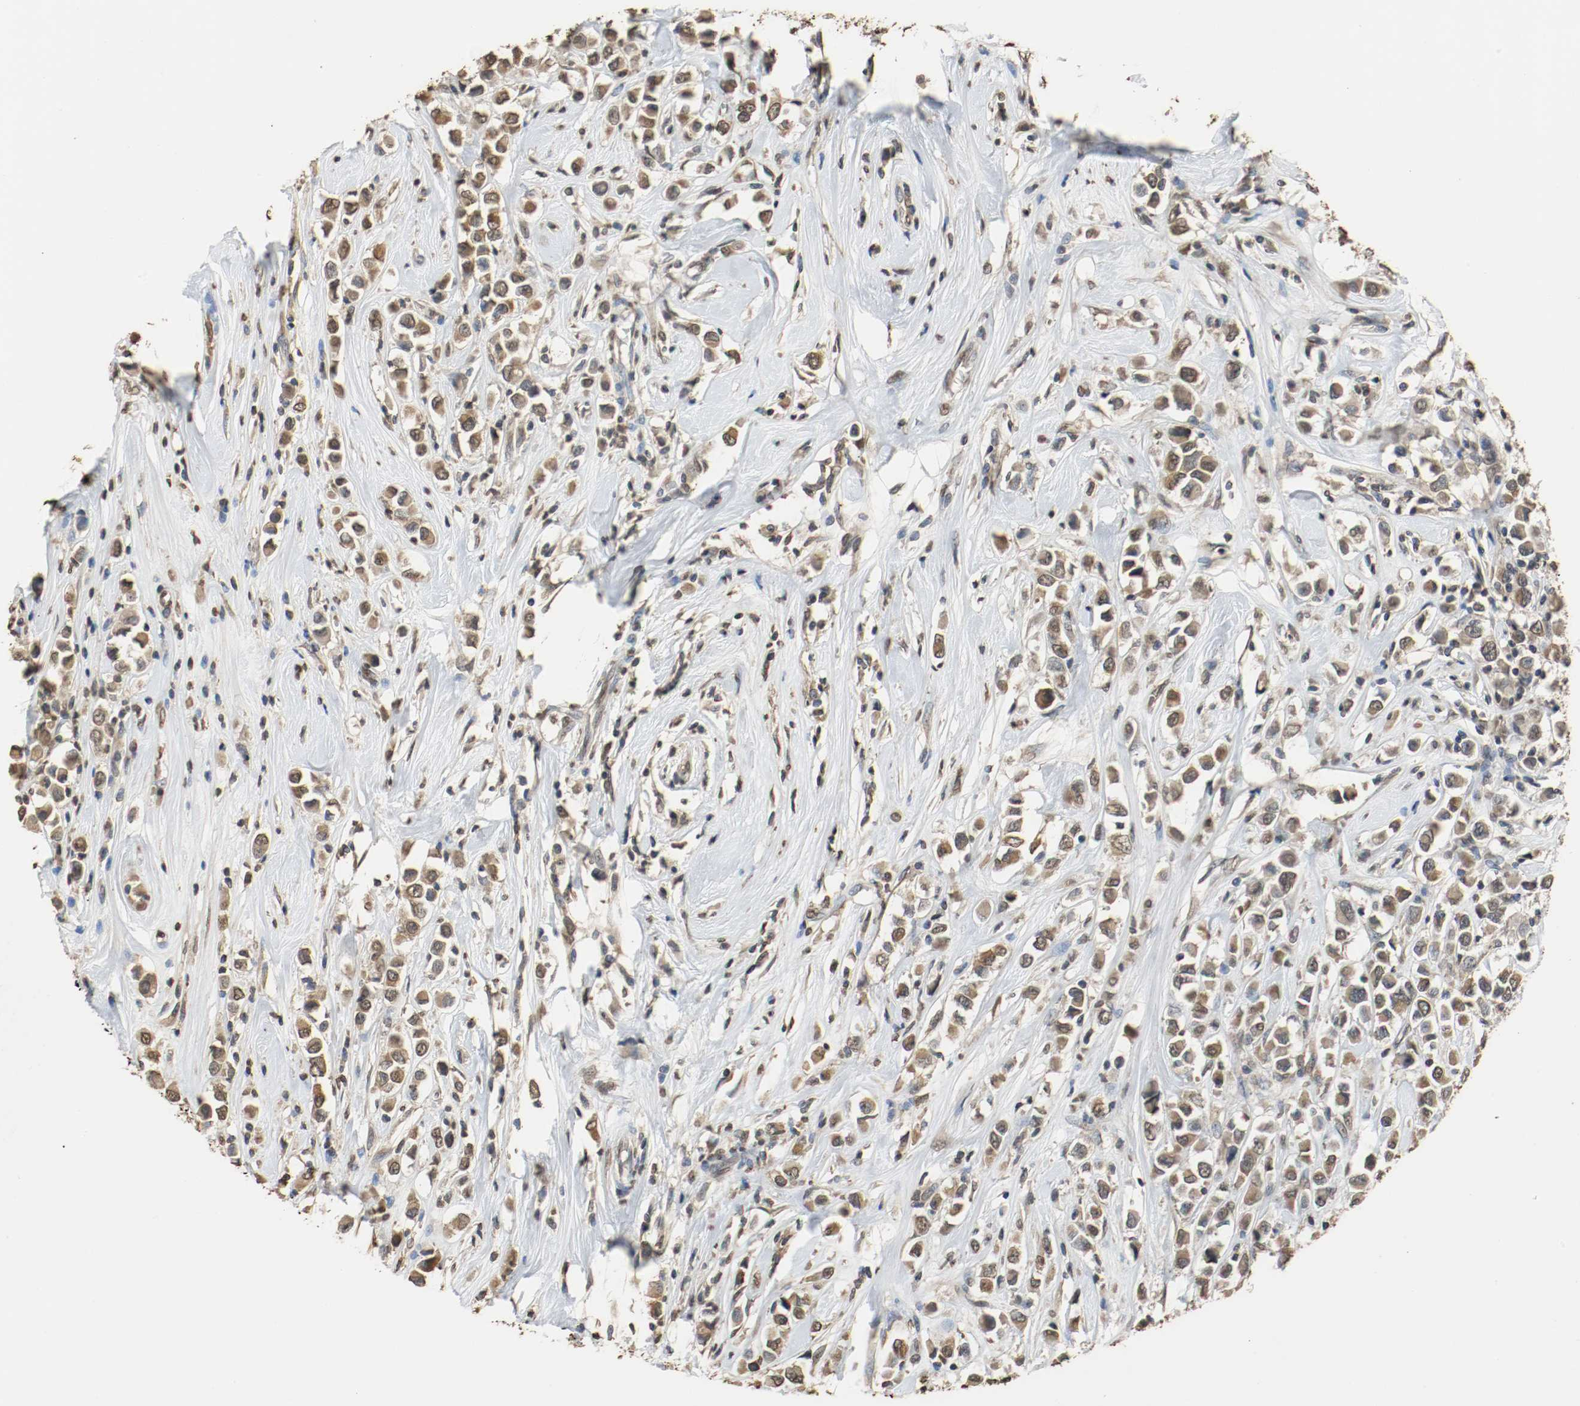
{"staining": {"intensity": "moderate", "quantity": ">75%", "location": "cytoplasmic/membranous"}, "tissue": "breast cancer", "cell_type": "Tumor cells", "image_type": "cancer", "snomed": [{"axis": "morphology", "description": "Duct carcinoma"}, {"axis": "topography", "description": "Breast"}], "caption": "Protein staining exhibits moderate cytoplasmic/membranous positivity in approximately >75% of tumor cells in breast cancer.", "gene": "RTN4", "patient": {"sex": "female", "age": 61}}